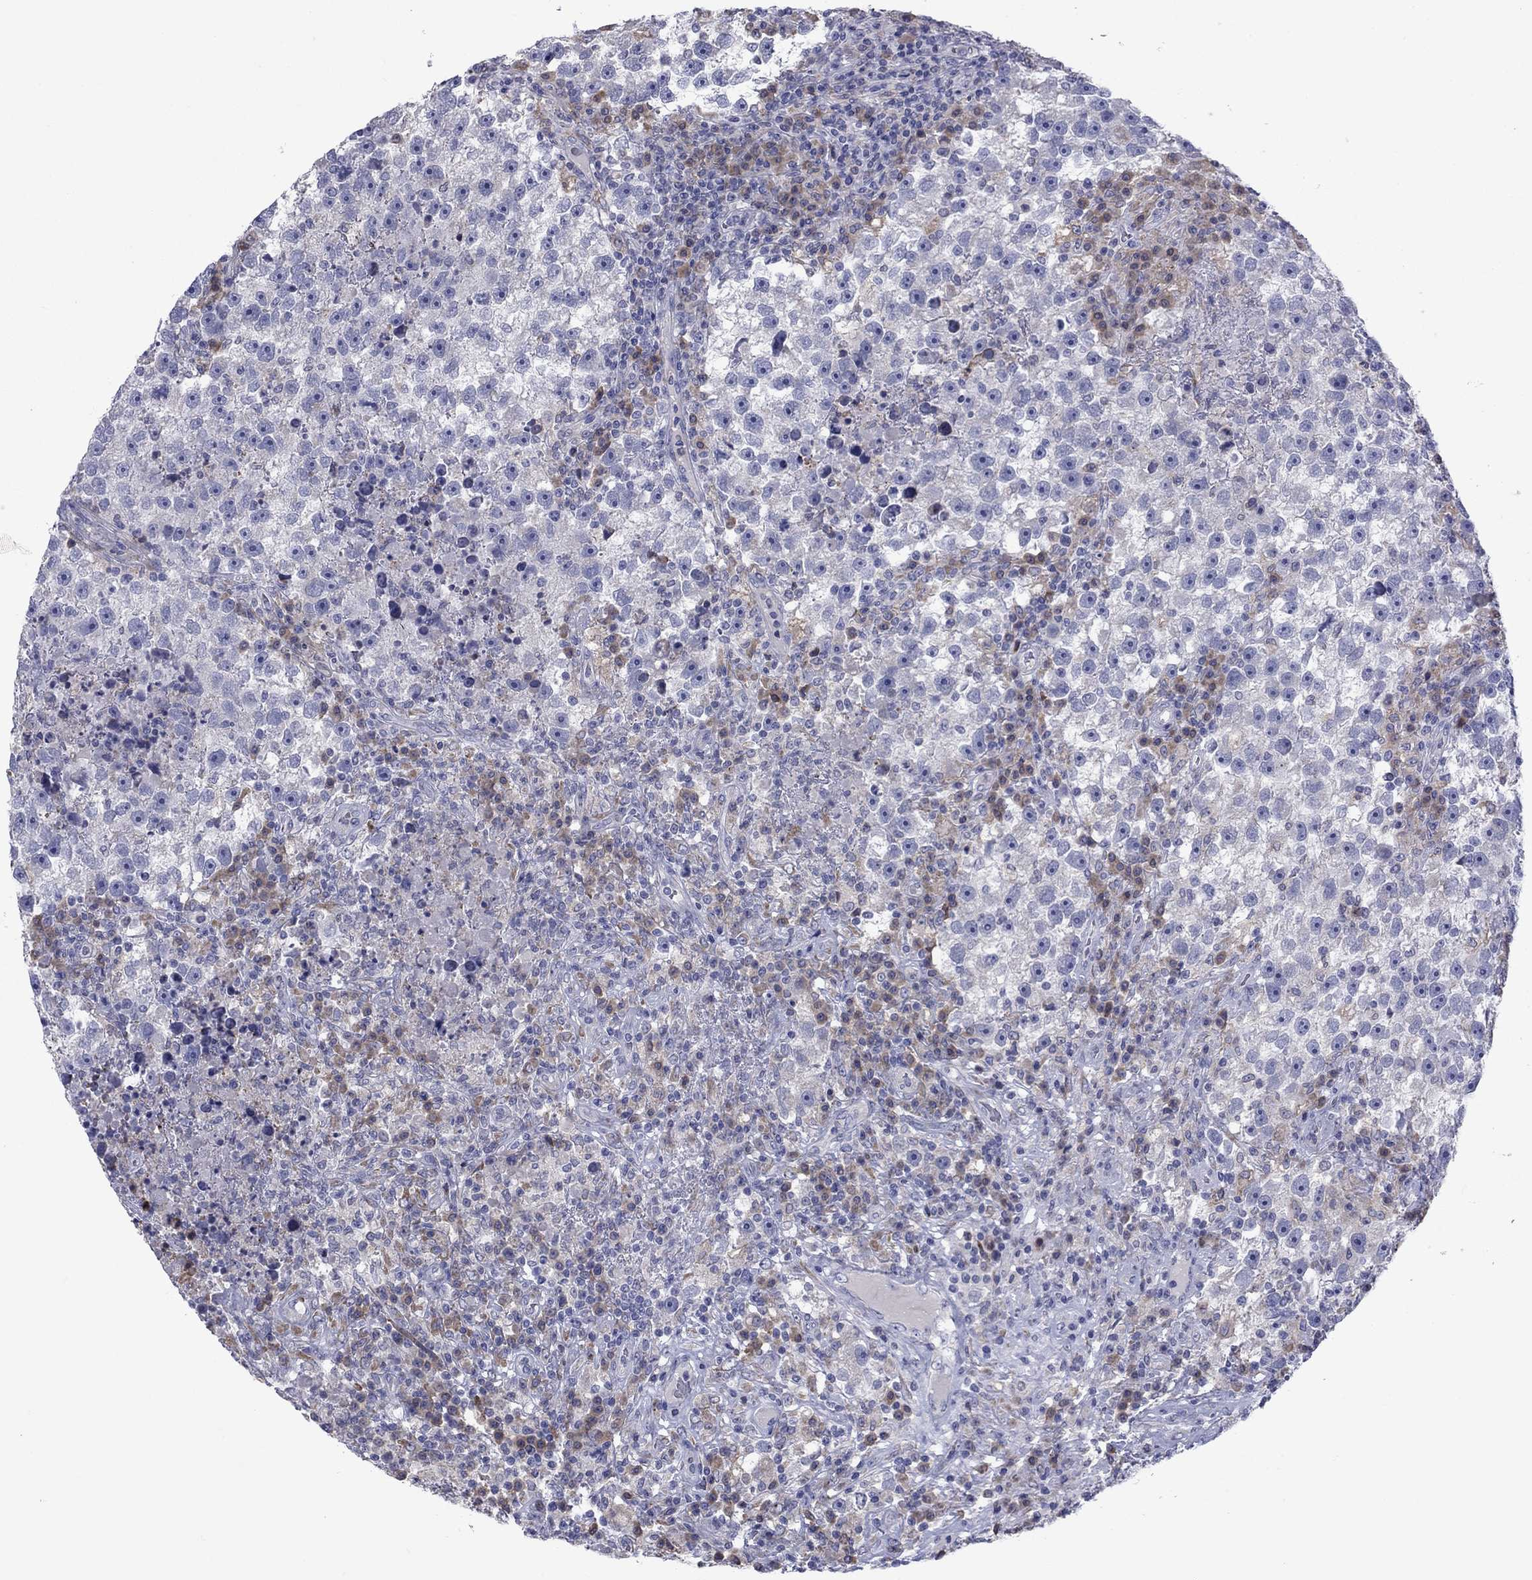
{"staining": {"intensity": "negative", "quantity": "none", "location": "none"}, "tissue": "testis cancer", "cell_type": "Tumor cells", "image_type": "cancer", "snomed": [{"axis": "morphology", "description": "Seminoma, NOS"}, {"axis": "topography", "description": "Testis"}], "caption": "High power microscopy image of an immunohistochemistry image of seminoma (testis), revealing no significant staining in tumor cells.", "gene": "TMPRSS11A", "patient": {"sex": "male", "age": 47}}